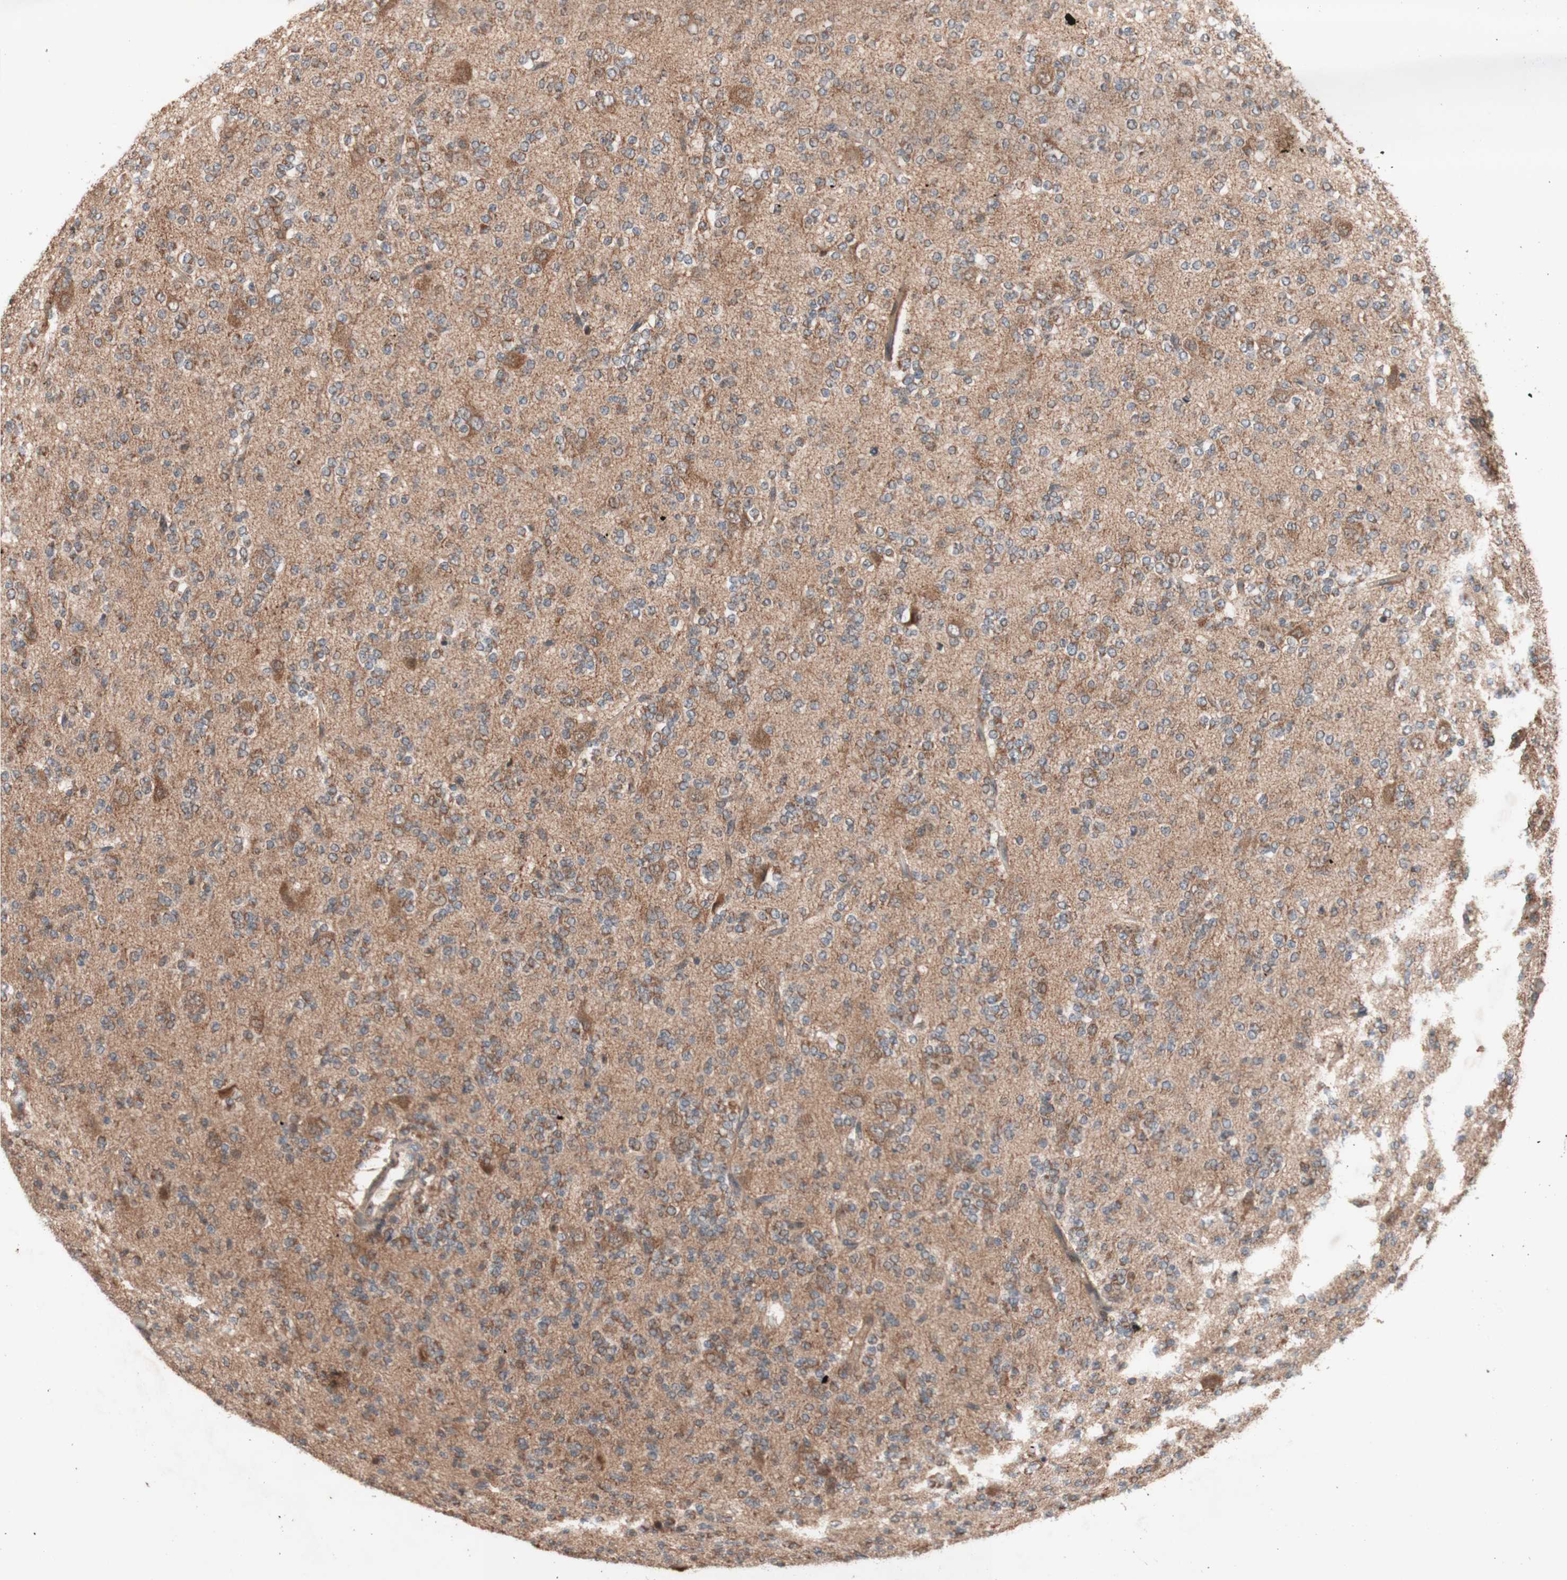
{"staining": {"intensity": "moderate", "quantity": "25%-75%", "location": "cytoplasmic/membranous"}, "tissue": "glioma", "cell_type": "Tumor cells", "image_type": "cancer", "snomed": [{"axis": "morphology", "description": "Glioma, malignant, Low grade"}, {"axis": "topography", "description": "Brain"}], "caption": "A micrograph of human glioma stained for a protein displays moderate cytoplasmic/membranous brown staining in tumor cells. Using DAB (brown) and hematoxylin (blue) stains, captured at high magnification using brightfield microscopy.", "gene": "DDOST", "patient": {"sex": "male", "age": 38}}